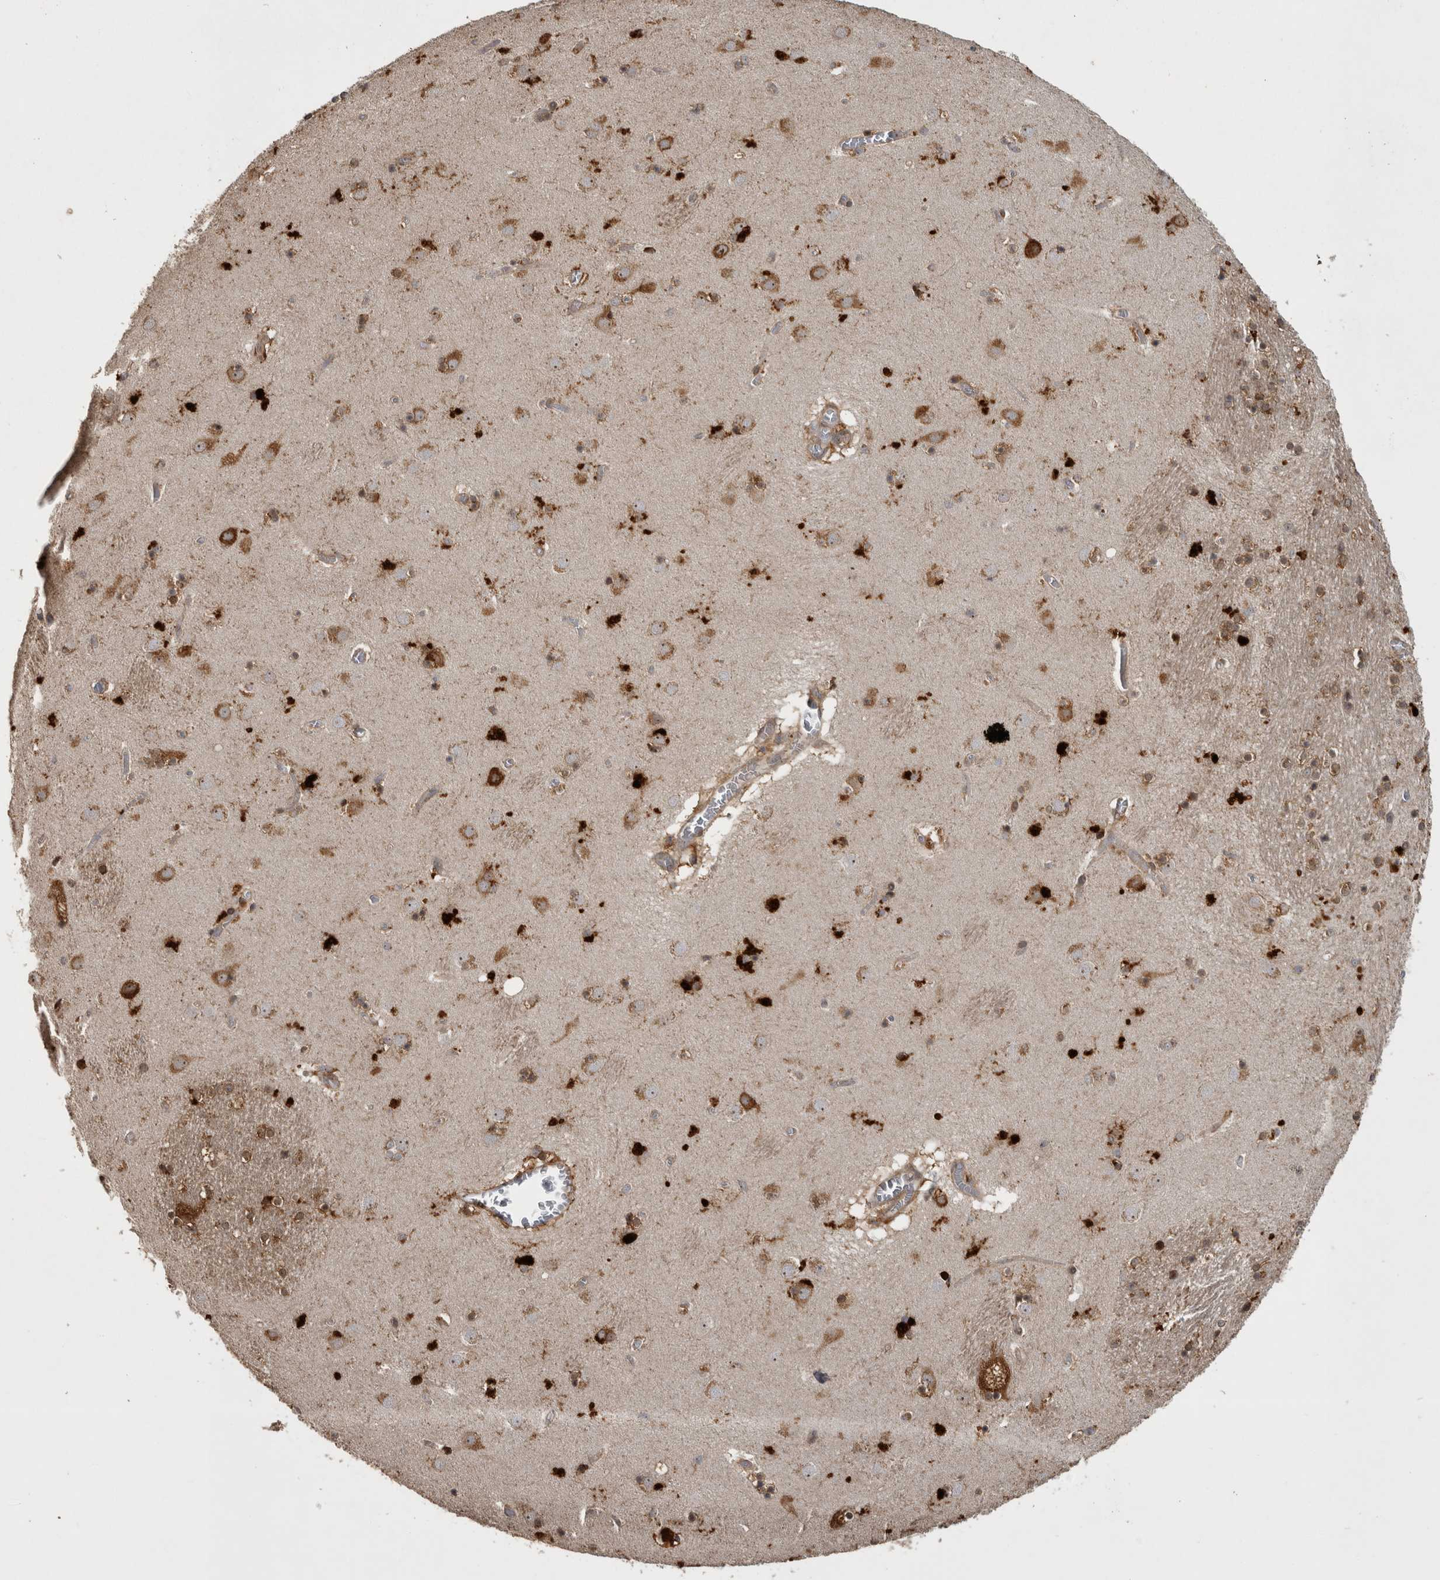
{"staining": {"intensity": "moderate", "quantity": "25%-75%", "location": "cytoplasmic/membranous"}, "tissue": "caudate", "cell_type": "Glial cells", "image_type": "normal", "snomed": [{"axis": "morphology", "description": "Normal tissue, NOS"}, {"axis": "topography", "description": "Lateral ventricle wall"}], "caption": "Glial cells show medium levels of moderate cytoplasmic/membranous staining in about 25%-75% of cells in normal caudate. The staining was performed using DAB (3,3'-diaminobenzidine), with brown indicating positive protein expression. Nuclei are stained blue with hematoxylin.", "gene": "ATXN2", "patient": {"sex": "male", "age": 70}}